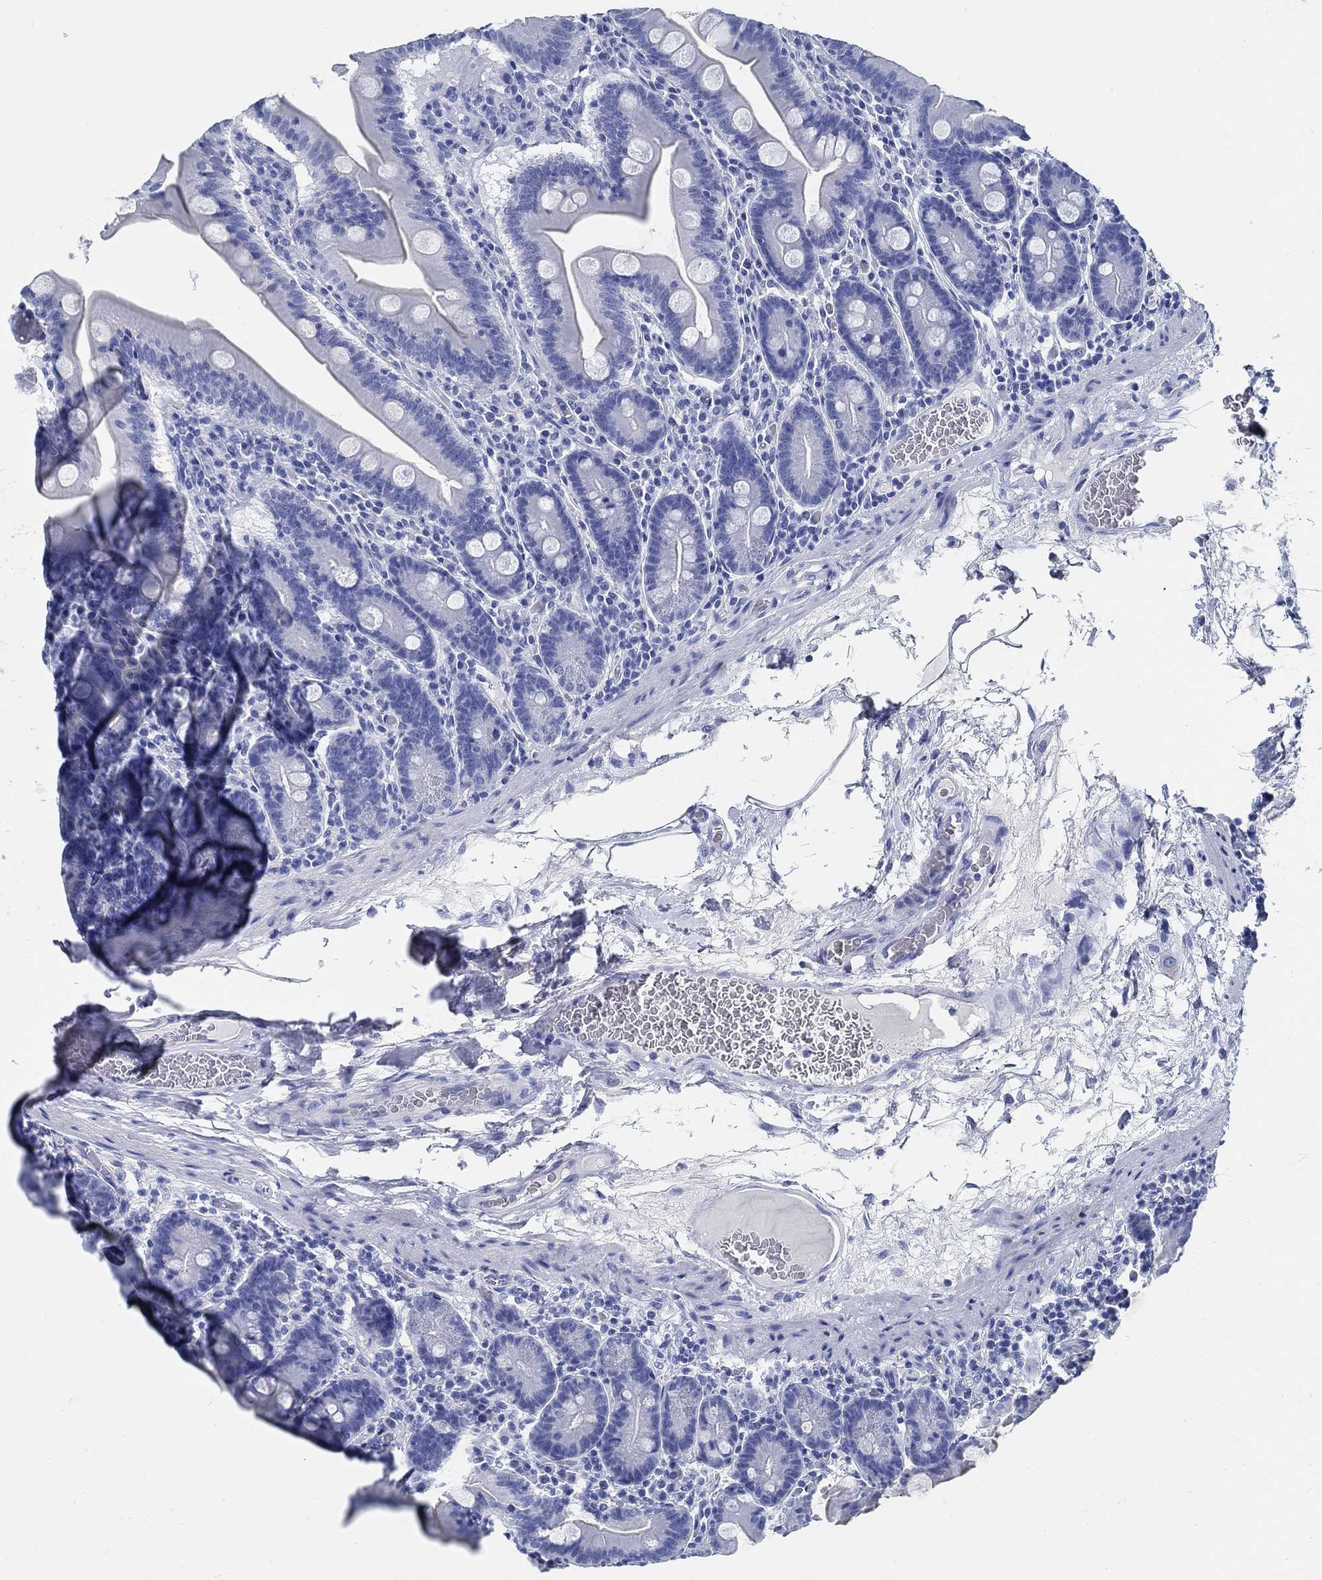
{"staining": {"intensity": "negative", "quantity": "none", "location": "none"}, "tissue": "small intestine", "cell_type": "Glandular cells", "image_type": "normal", "snomed": [{"axis": "morphology", "description": "Normal tissue, NOS"}, {"axis": "topography", "description": "Small intestine"}], "caption": "The IHC histopathology image has no significant positivity in glandular cells of small intestine. (Stains: DAB (3,3'-diaminobenzidine) IHC with hematoxylin counter stain, Microscopy: brightfield microscopy at high magnification).", "gene": "SLC45A1", "patient": {"sex": "male", "age": 37}}